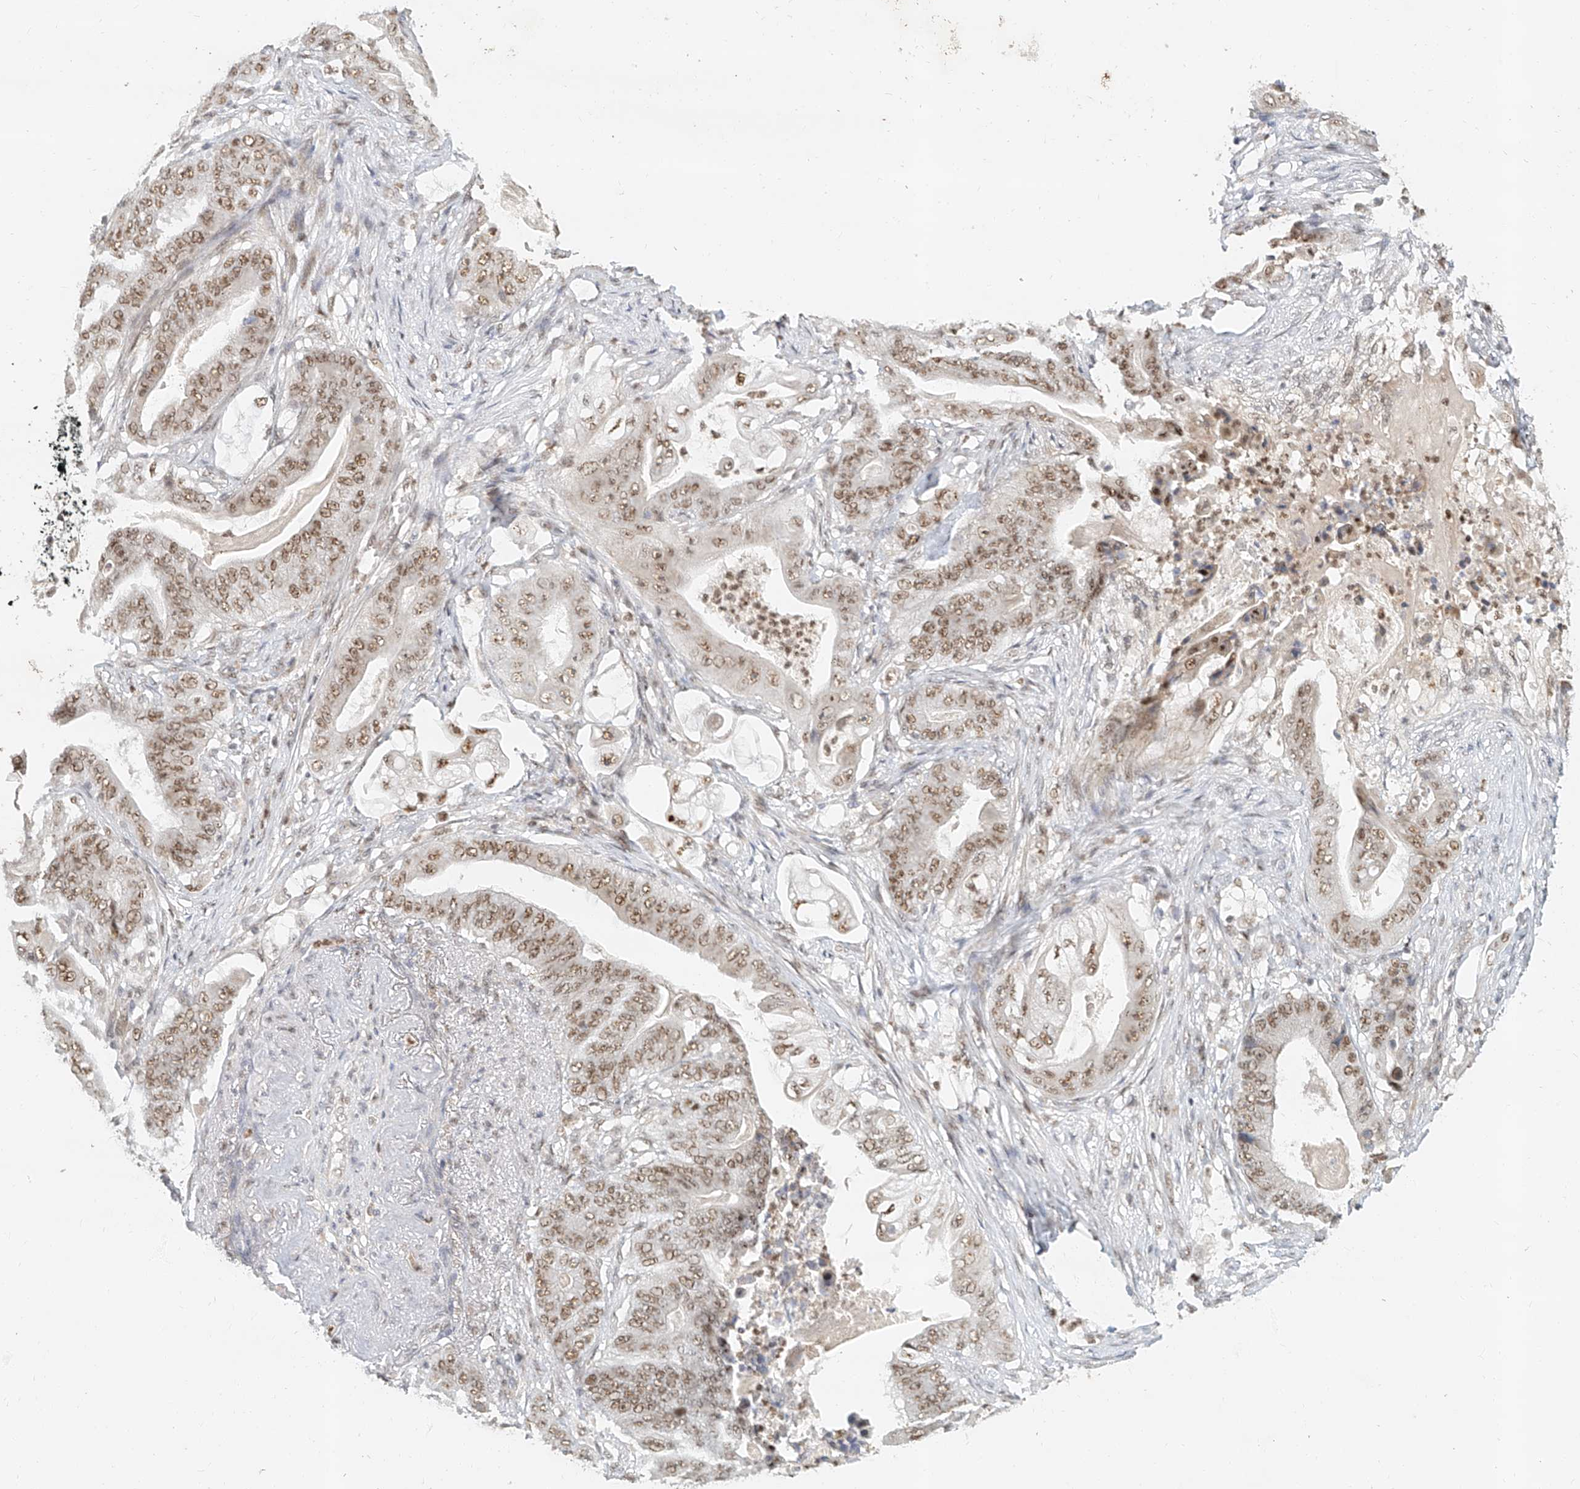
{"staining": {"intensity": "moderate", "quantity": ">75%", "location": "nuclear"}, "tissue": "stomach cancer", "cell_type": "Tumor cells", "image_type": "cancer", "snomed": [{"axis": "morphology", "description": "Adenocarcinoma, NOS"}, {"axis": "topography", "description": "Stomach"}], "caption": "Adenocarcinoma (stomach) tissue displays moderate nuclear expression in about >75% of tumor cells, visualized by immunohistochemistry.", "gene": "CXorf58", "patient": {"sex": "female", "age": 73}}